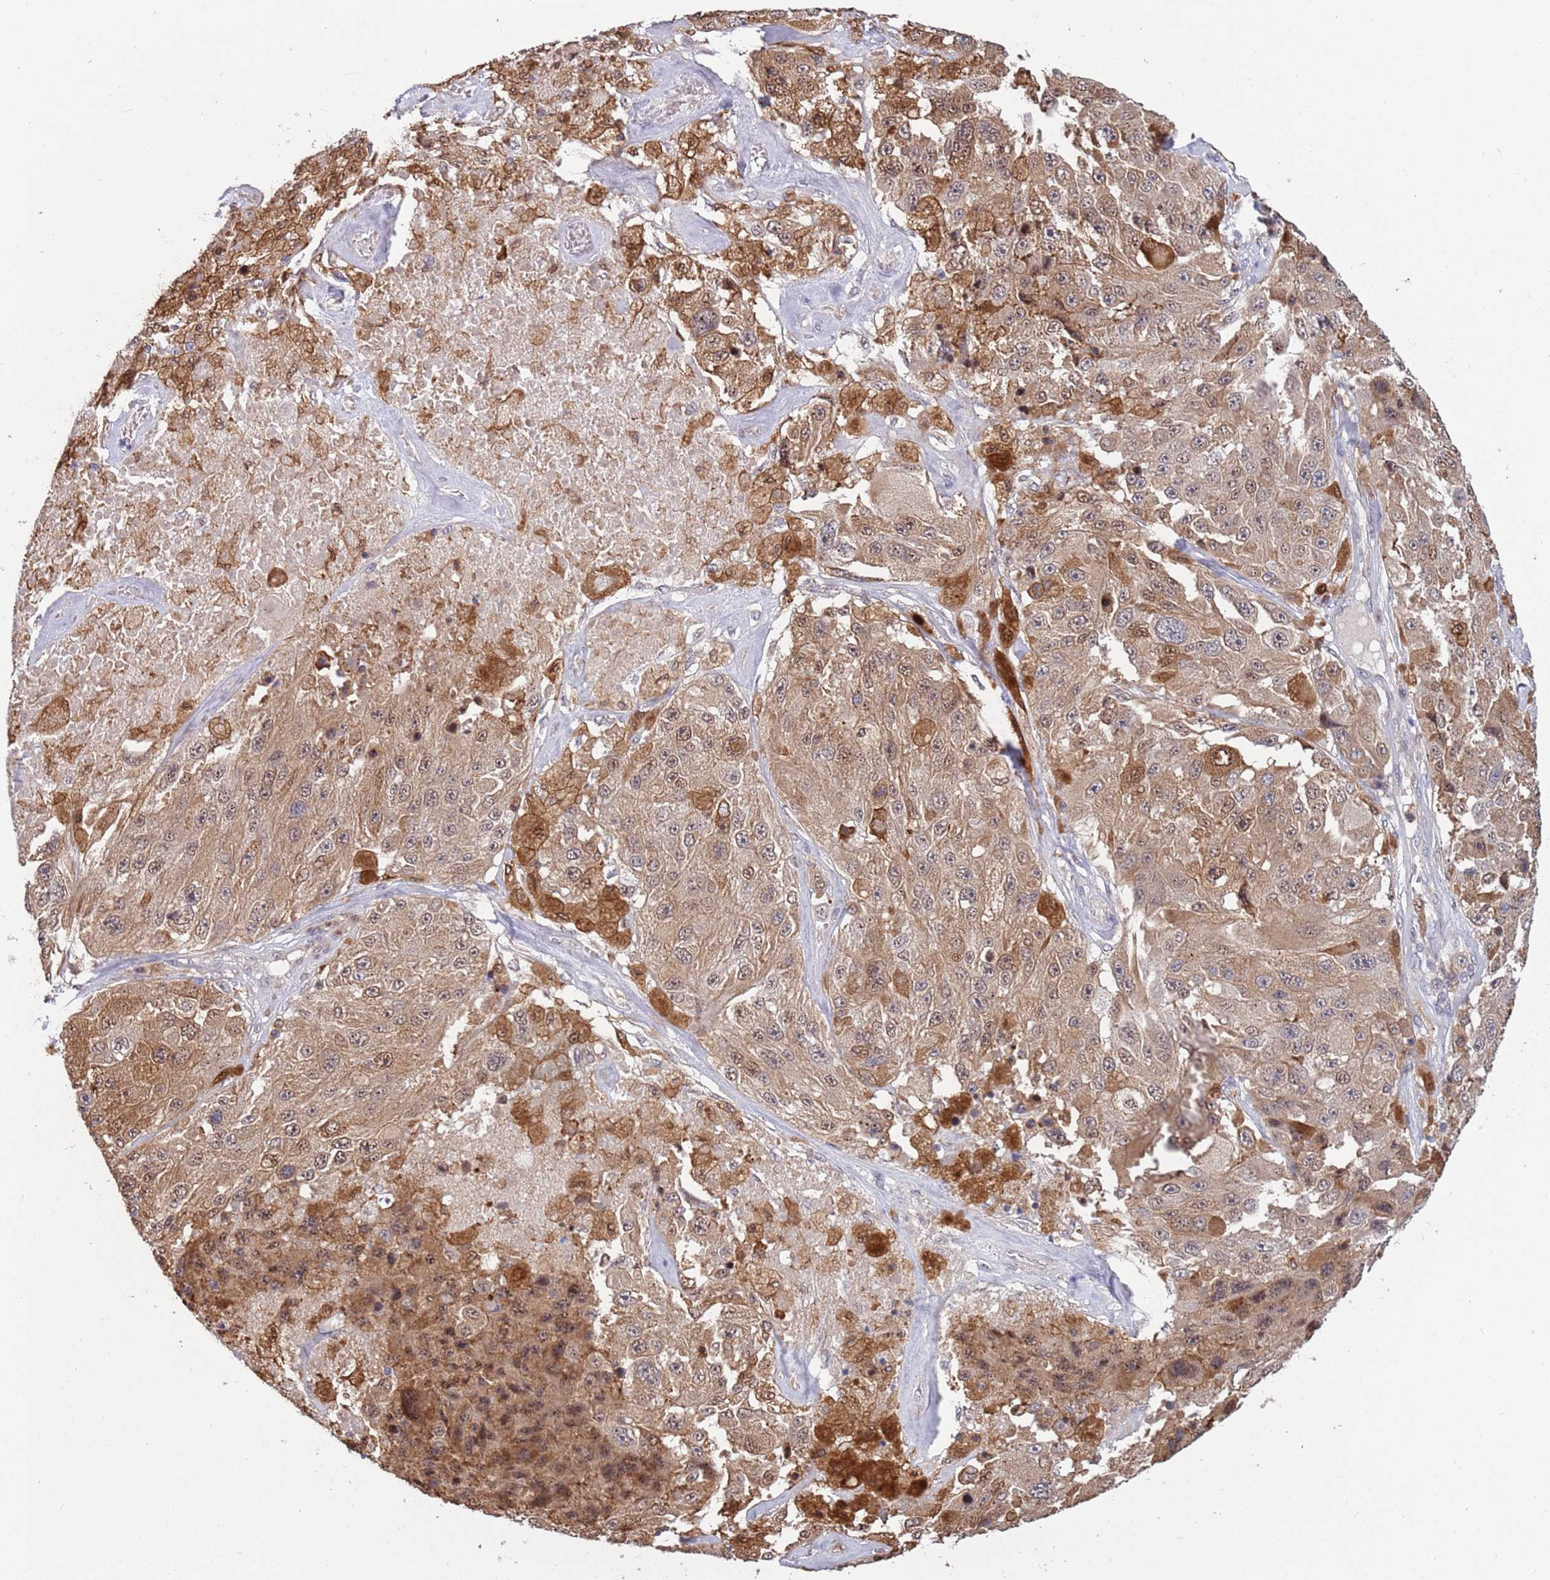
{"staining": {"intensity": "moderate", "quantity": ">75%", "location": "cytoplasmic/membranous,nuclear"}, "tissue": "melanoma", "cell_type": "Tumor cells", "image_type": "cancer", "snomed": [{"axis": "morphology", "description": "Malignant melanoma, Metastatic site"}, {"axis": "topography", "description": "Lymph node"}], "caption": "Brown immunohistochemical staining in human melanoma shows moderate cytoplasmic/membranous and nuclear positivity in about >75% of tumor cells.", "gene": "CCNJL", "patient": {"sex": "male", "age": 62}}